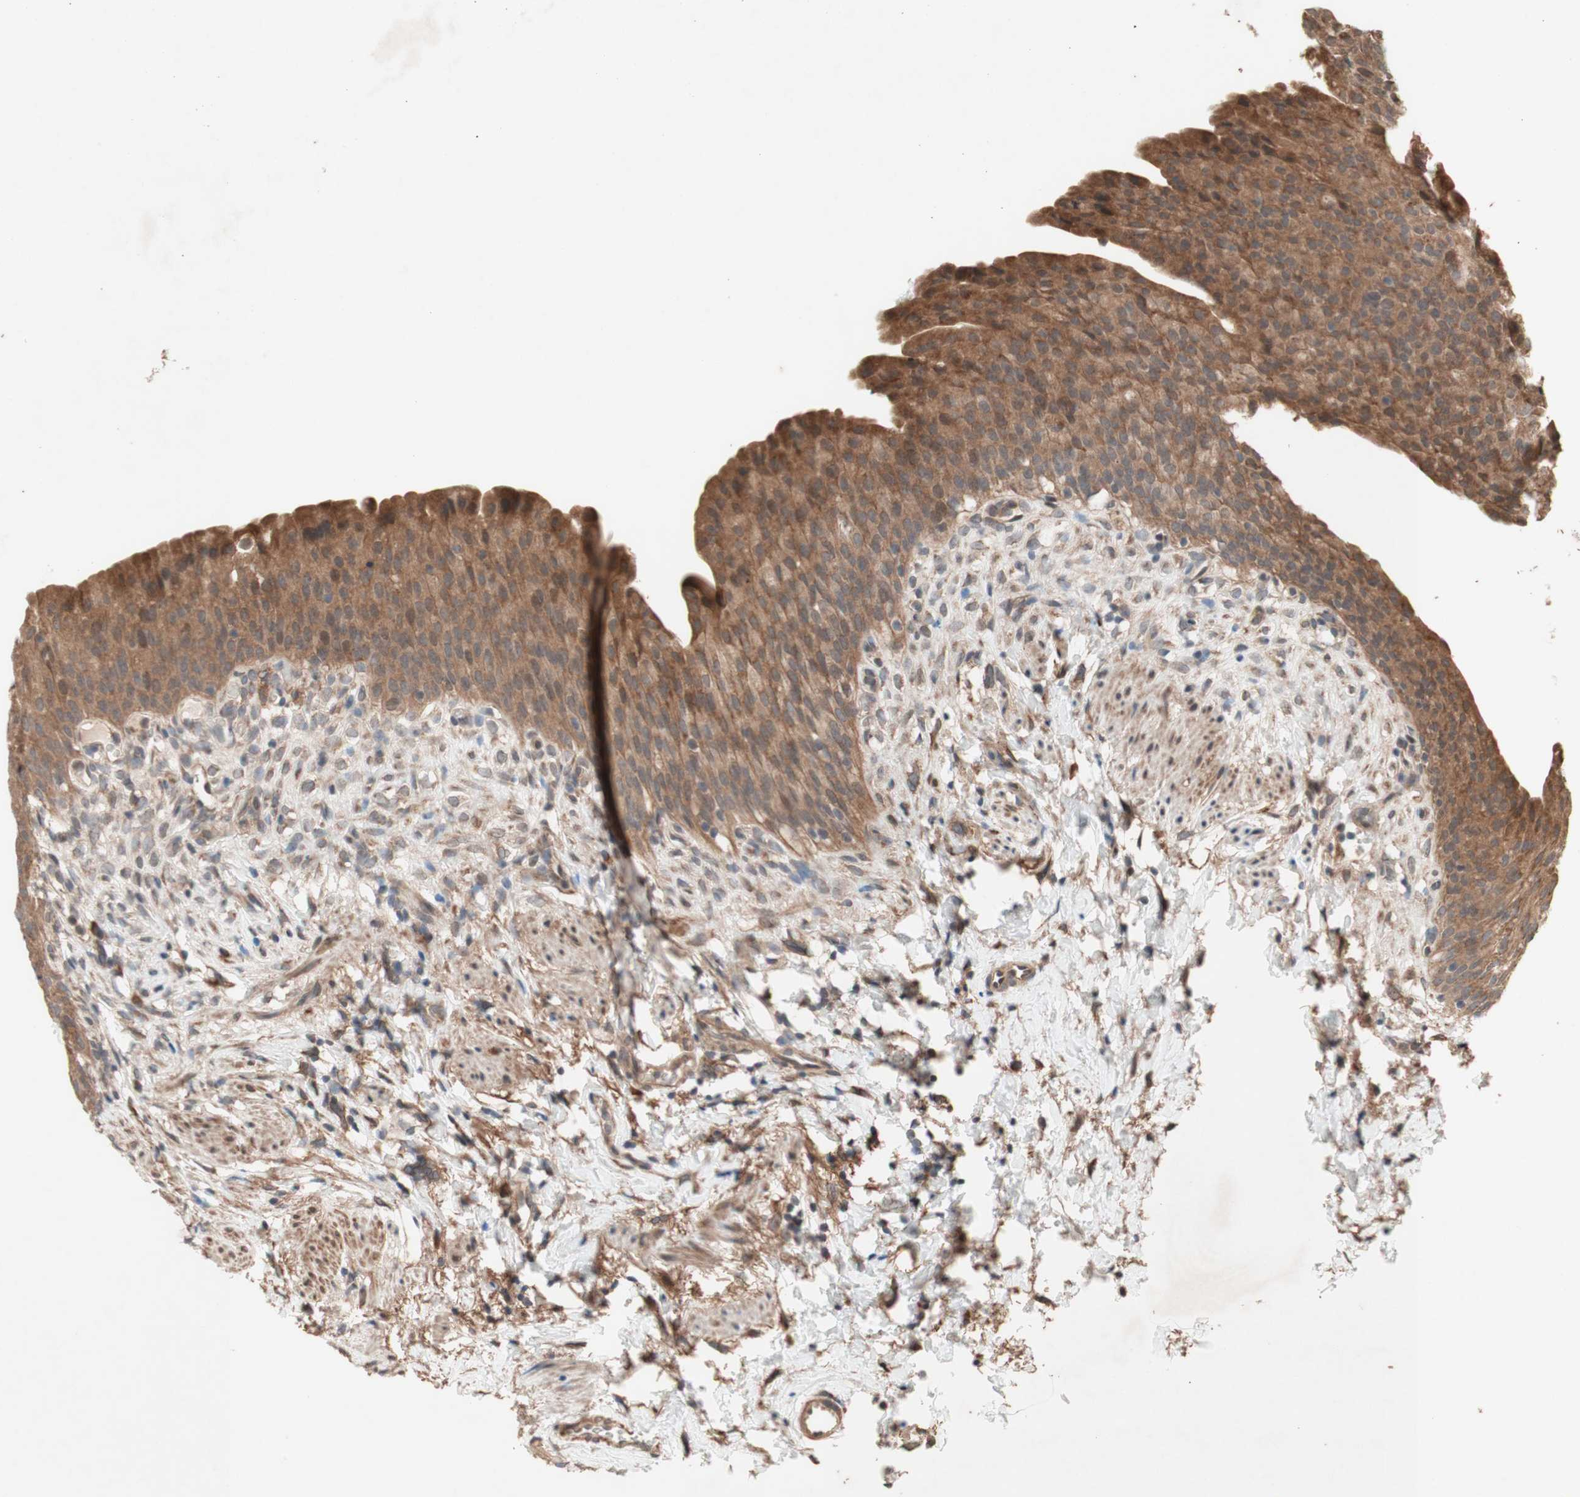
{"staining": {"intensity": "strong", "quantity": ">75%", "location": "cytoplasmic/membranous"}, "tissue": "urinary bladder", "cell_type": "Urothelial cells", "image_type": "normal", "snomed": [{"axis": "morphology", "description": "Normal tissue, NOS"}, {"axis": "topography", "description": "Urinary bladder"}], "caption": "Human urinary bladder stained with a brown dye shows strong cytoplasmic/membranous positive staining in about >75% of urothelial cells.", "gene": "DDOST", "patient": {"sex": "female", "age": 79}}